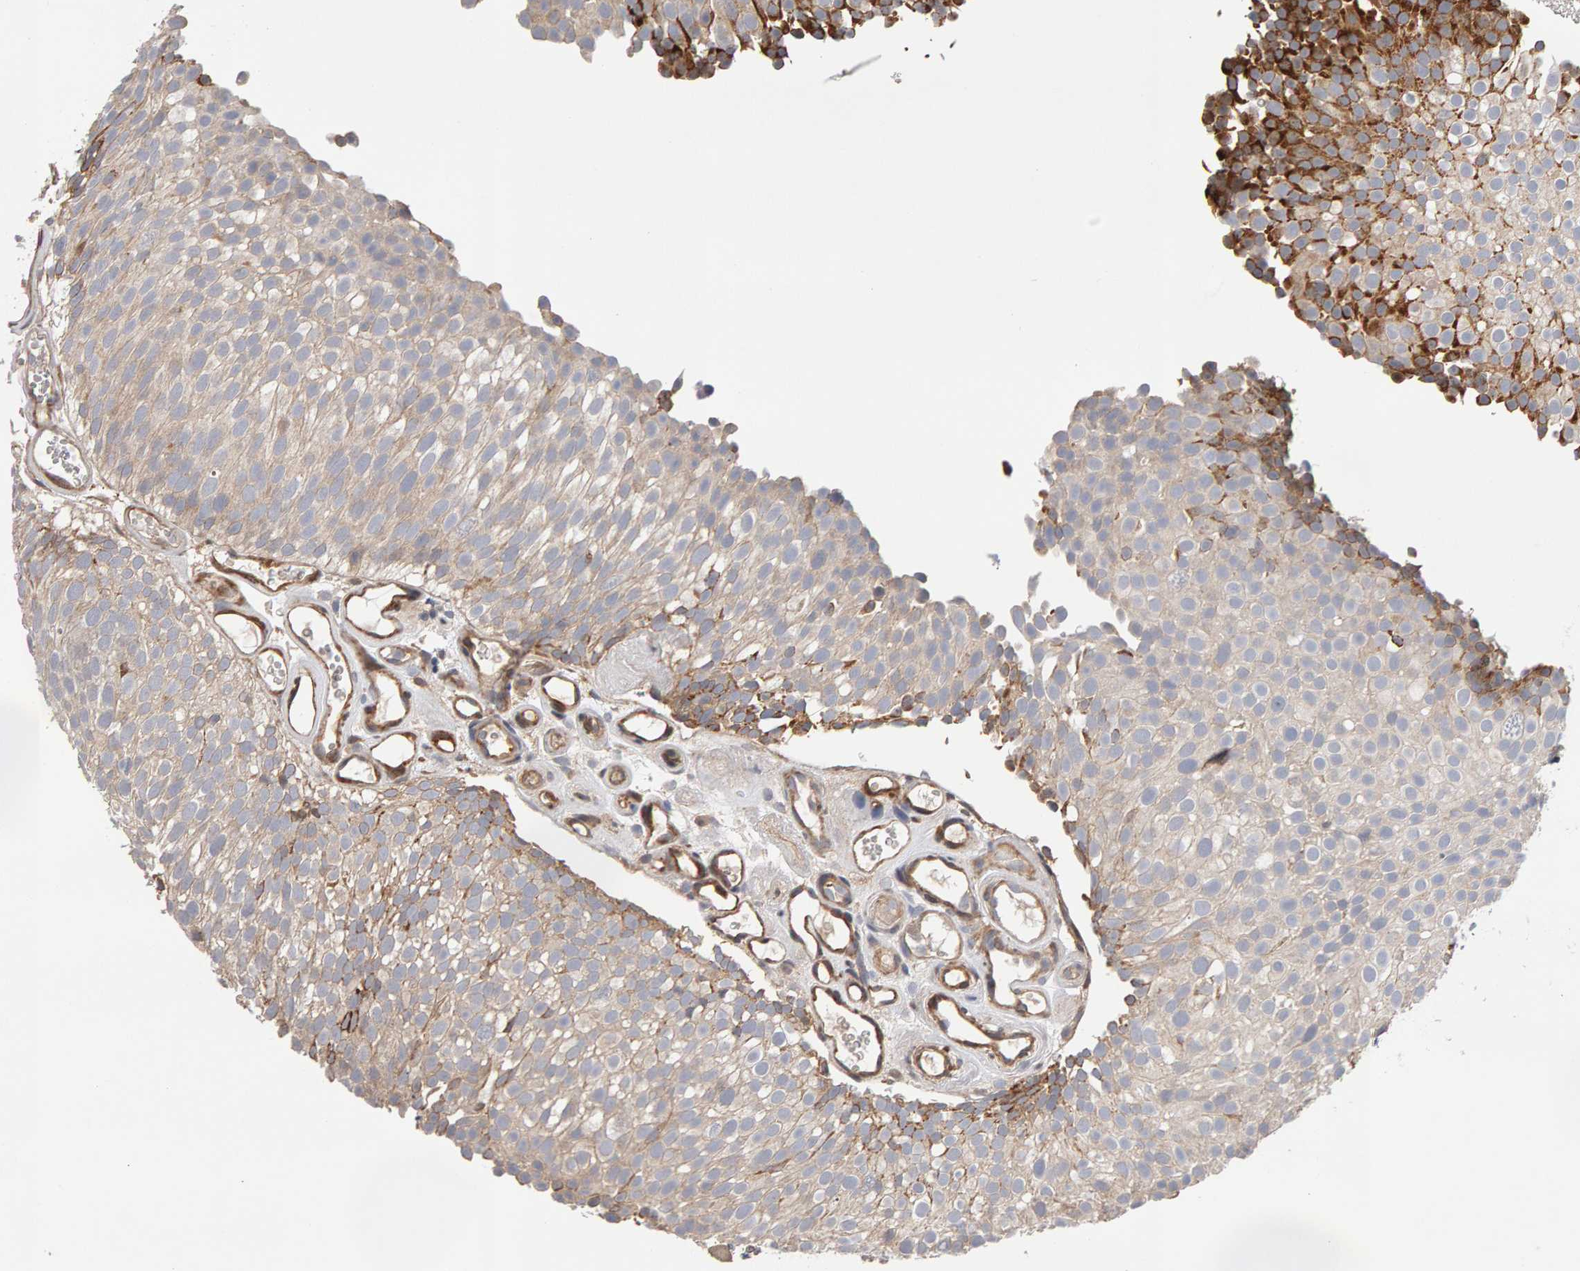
{"staining": {"intensity": "moderate", "quantity": "<25%", "location": "cytoplasmic/membranous"}, "tissue": "urothelial cancer", "cell_type": "Tumor cells", "image_type": "cancer", "snomed": [{"axis": "morphology", "description": "Urothelial carcinoma, Low grade"}, {"axis": "topography", "description": "Urinary bladder"}], "caption": "Immunohistochemical staining of urothelial cancer demonstrates low levels of moderate cytoplasmic/membranous positivity in approximately <25% of tumor cells.", "gene": "LZTS1", "patient": {"sex": "male", "age": 78}}